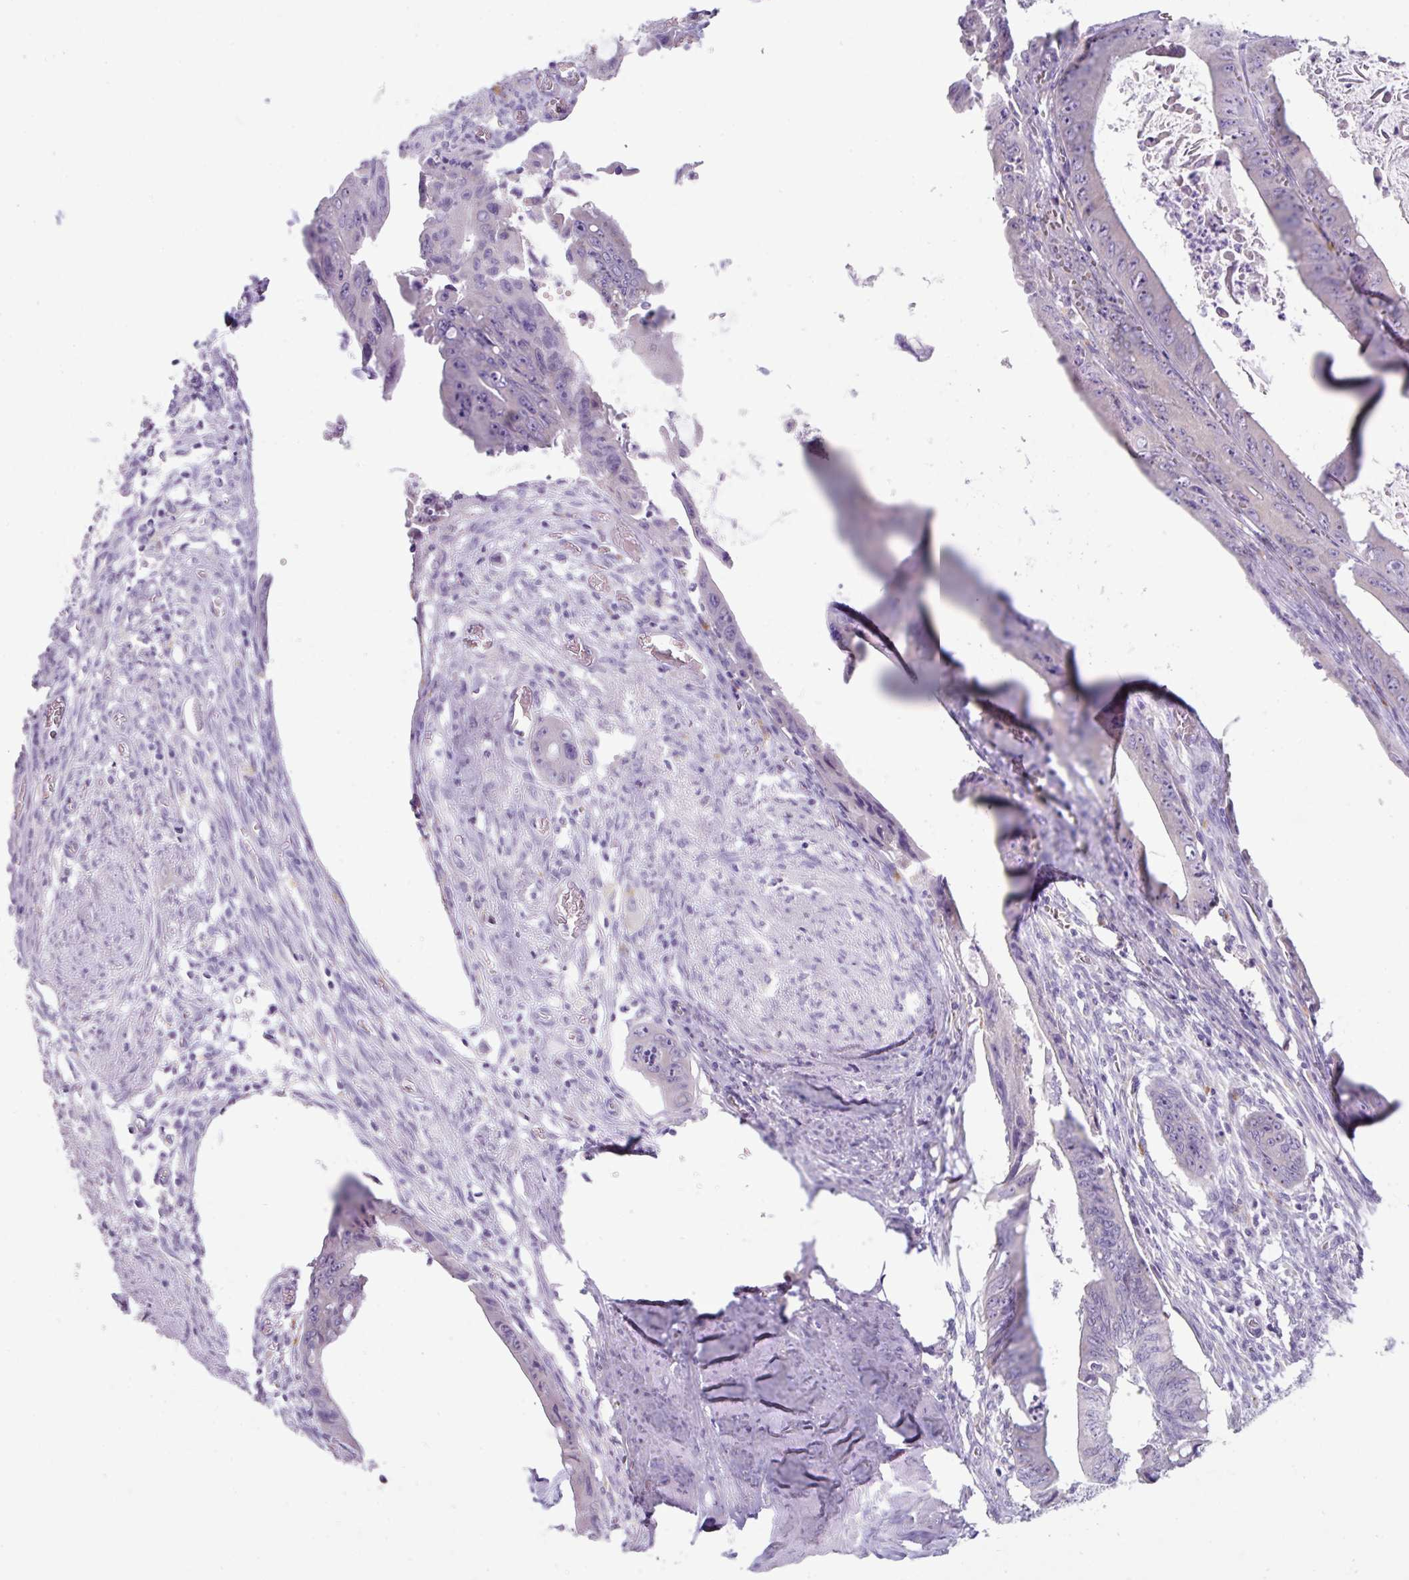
{"staining": {"intensity": "negative", "quantity": "none", "location": "none"}, "tissue": "colorectal cancer", "cell_type": "Tumor cells", "image_type": "cancer", "snomed": [{"axis": "morphology", "description": "Adenocarcinoma, NOS"}, {"axis": "topography", "description": "Rectum"}], "caption": "A photomicrograph of adenocarcinoma (colorectal) stained for a protein displays no brown staining in tumor cells.", "gene": "NCCRP1", "patient": {"sex": "male", "age": 78}}